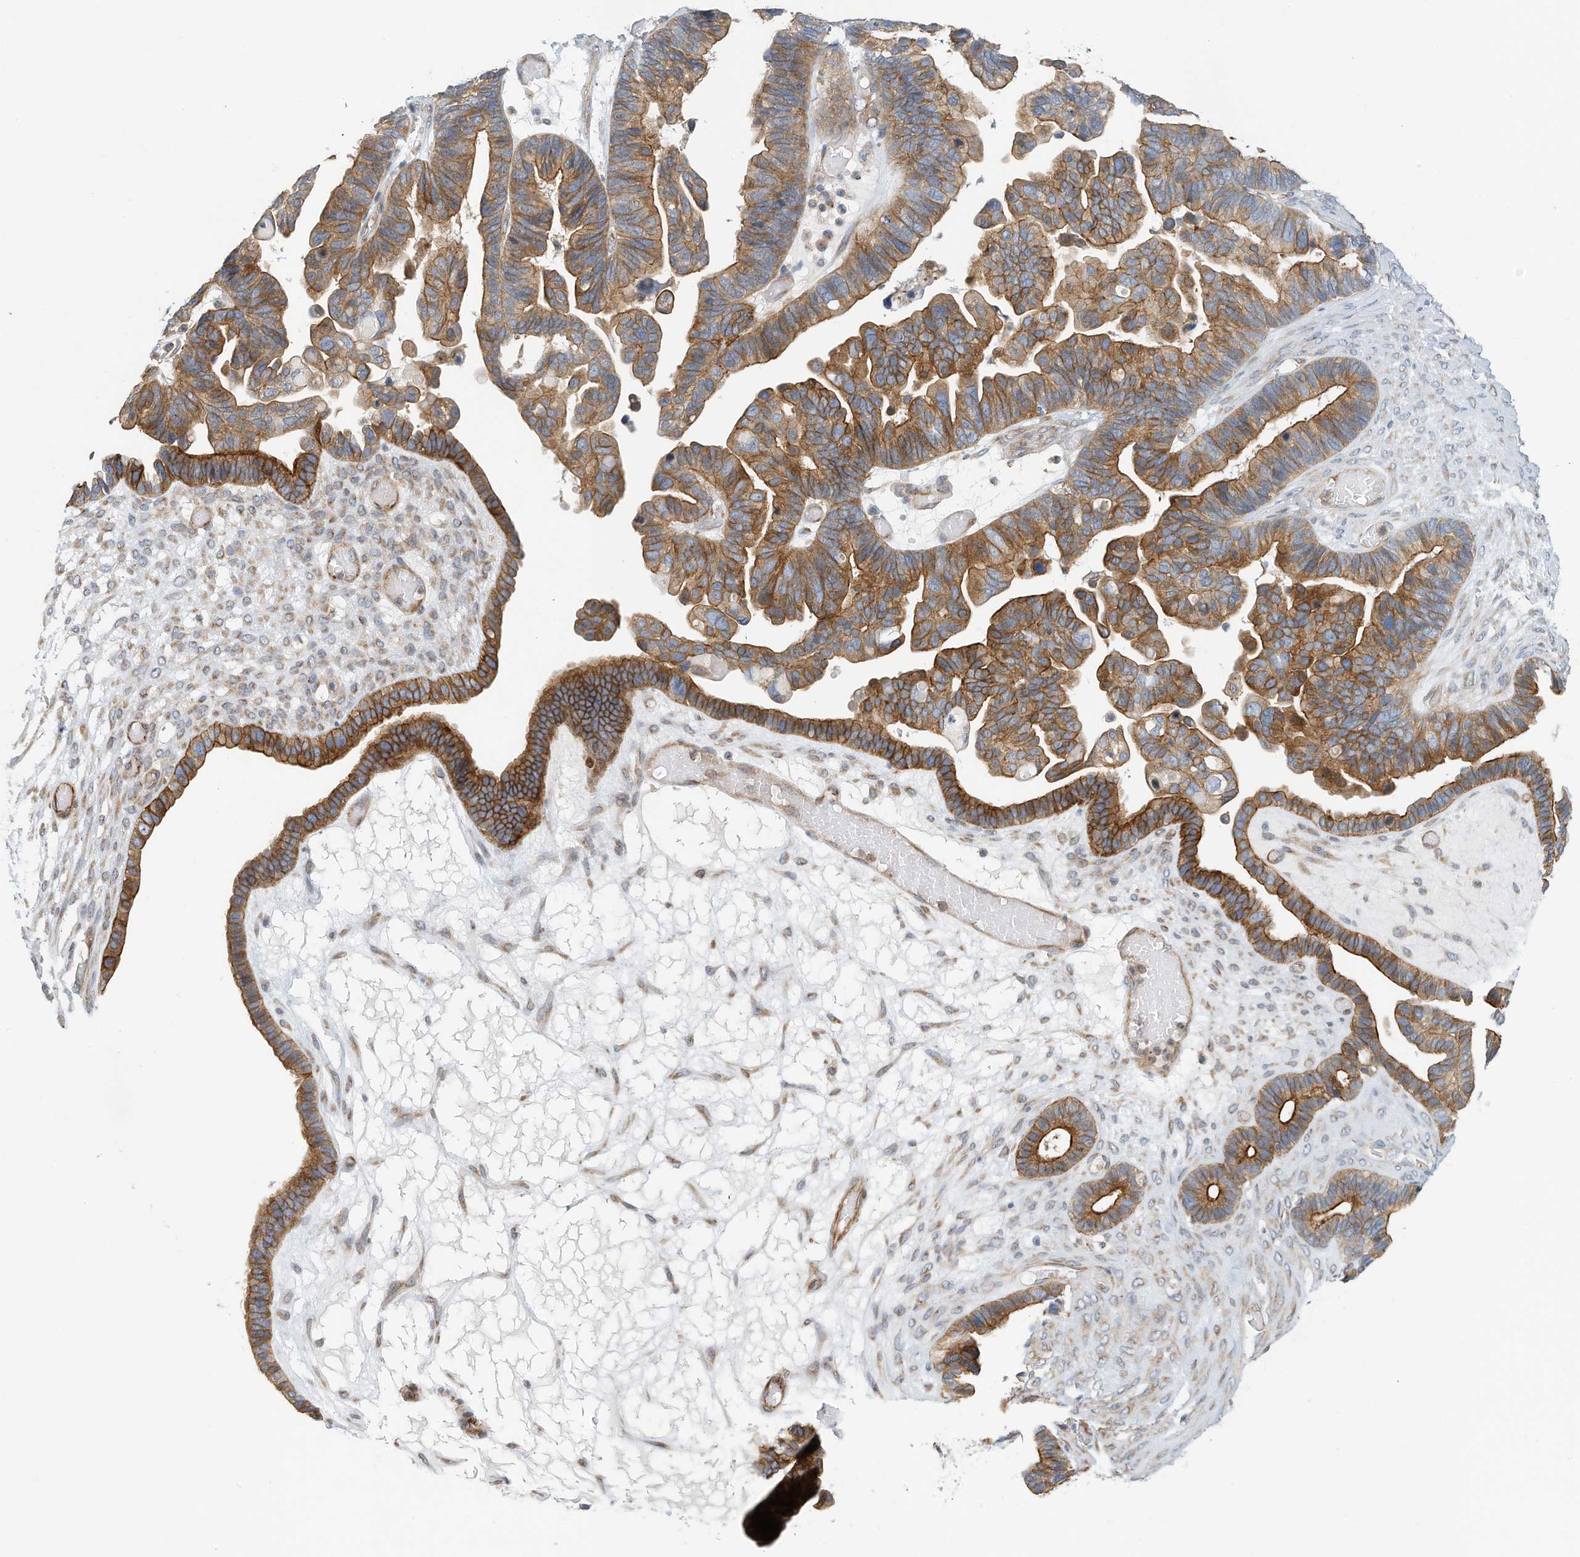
{"staining": {"intensity": "moderate", "quantity": ">75%", "location": "cytoplasmic/membranous"}, "tissue": "ovarian cancer", "cell_type": "Tumor cells", "image_type": "cancer", "snomed": [{"axis": "morphology", "description": "Cystadenocarcinoma, serous, NOS"}, {"axis": "topography", "description": "Ovary"}], "caption": "IHC (DAB) staining of ovarian serous cystadenocarcinoma displays moderate cytoplasmic/membranous protein staining in approximately >75% of tumor cells.", "gene": "MICAL1", "patient": {"sex": "female", "age": 56}}